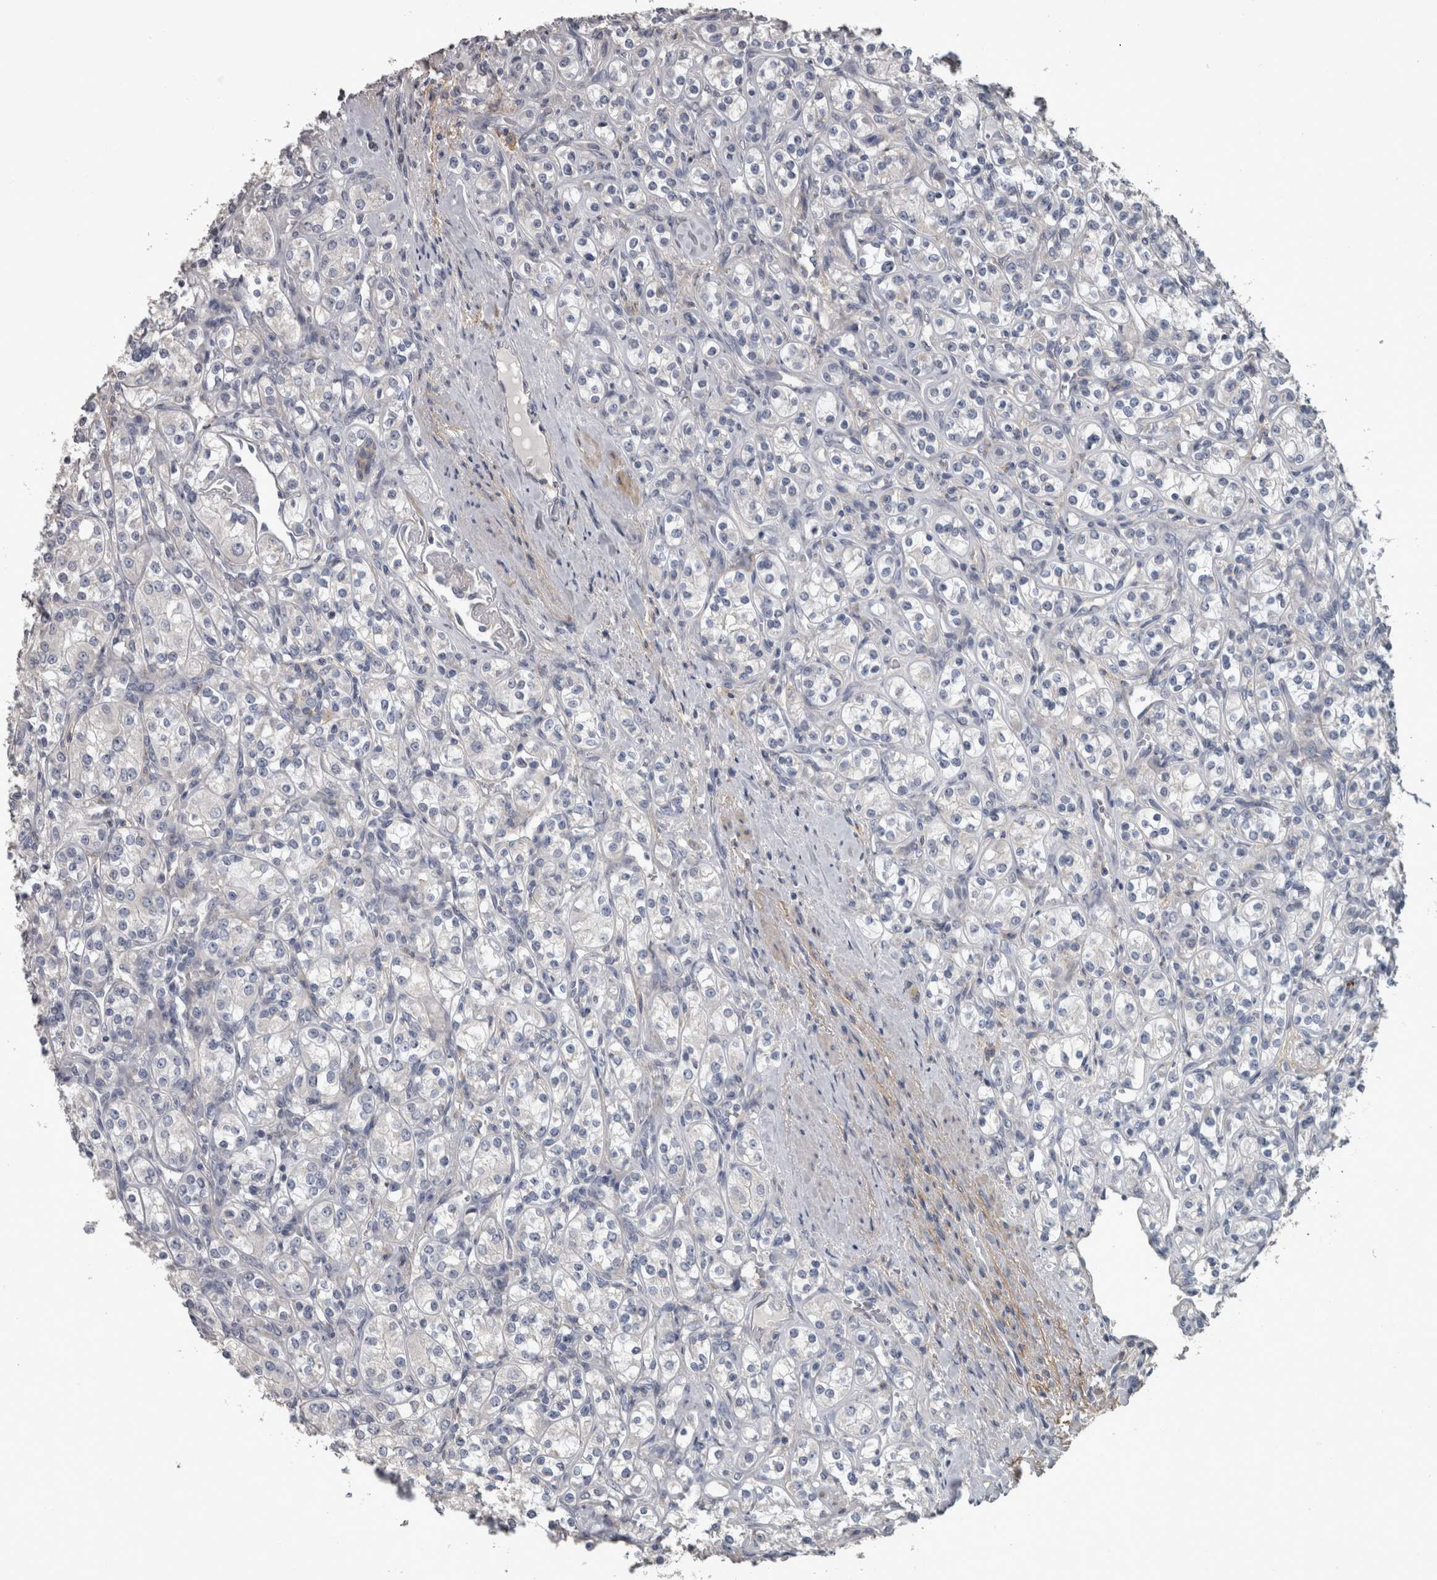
{"staining": {"intensity": "negative", "quantity": "none", "location": "none"}, "tissue": "renal cancer", "cell_type": "Tumor cells", "image_type": "cancer", "snomed": [{"axis": "morphology", "description": "Adenocarcinoma, NOS"}, {"axis": "topography", "description": "Kidney"}], "caption": "Adenocarcinoma (renal) was stained to show a protein in brown. There is no significant expression in tumor cells.", "gene": "EFEMP2", "patient": {"sex": "male", "age": 77}}